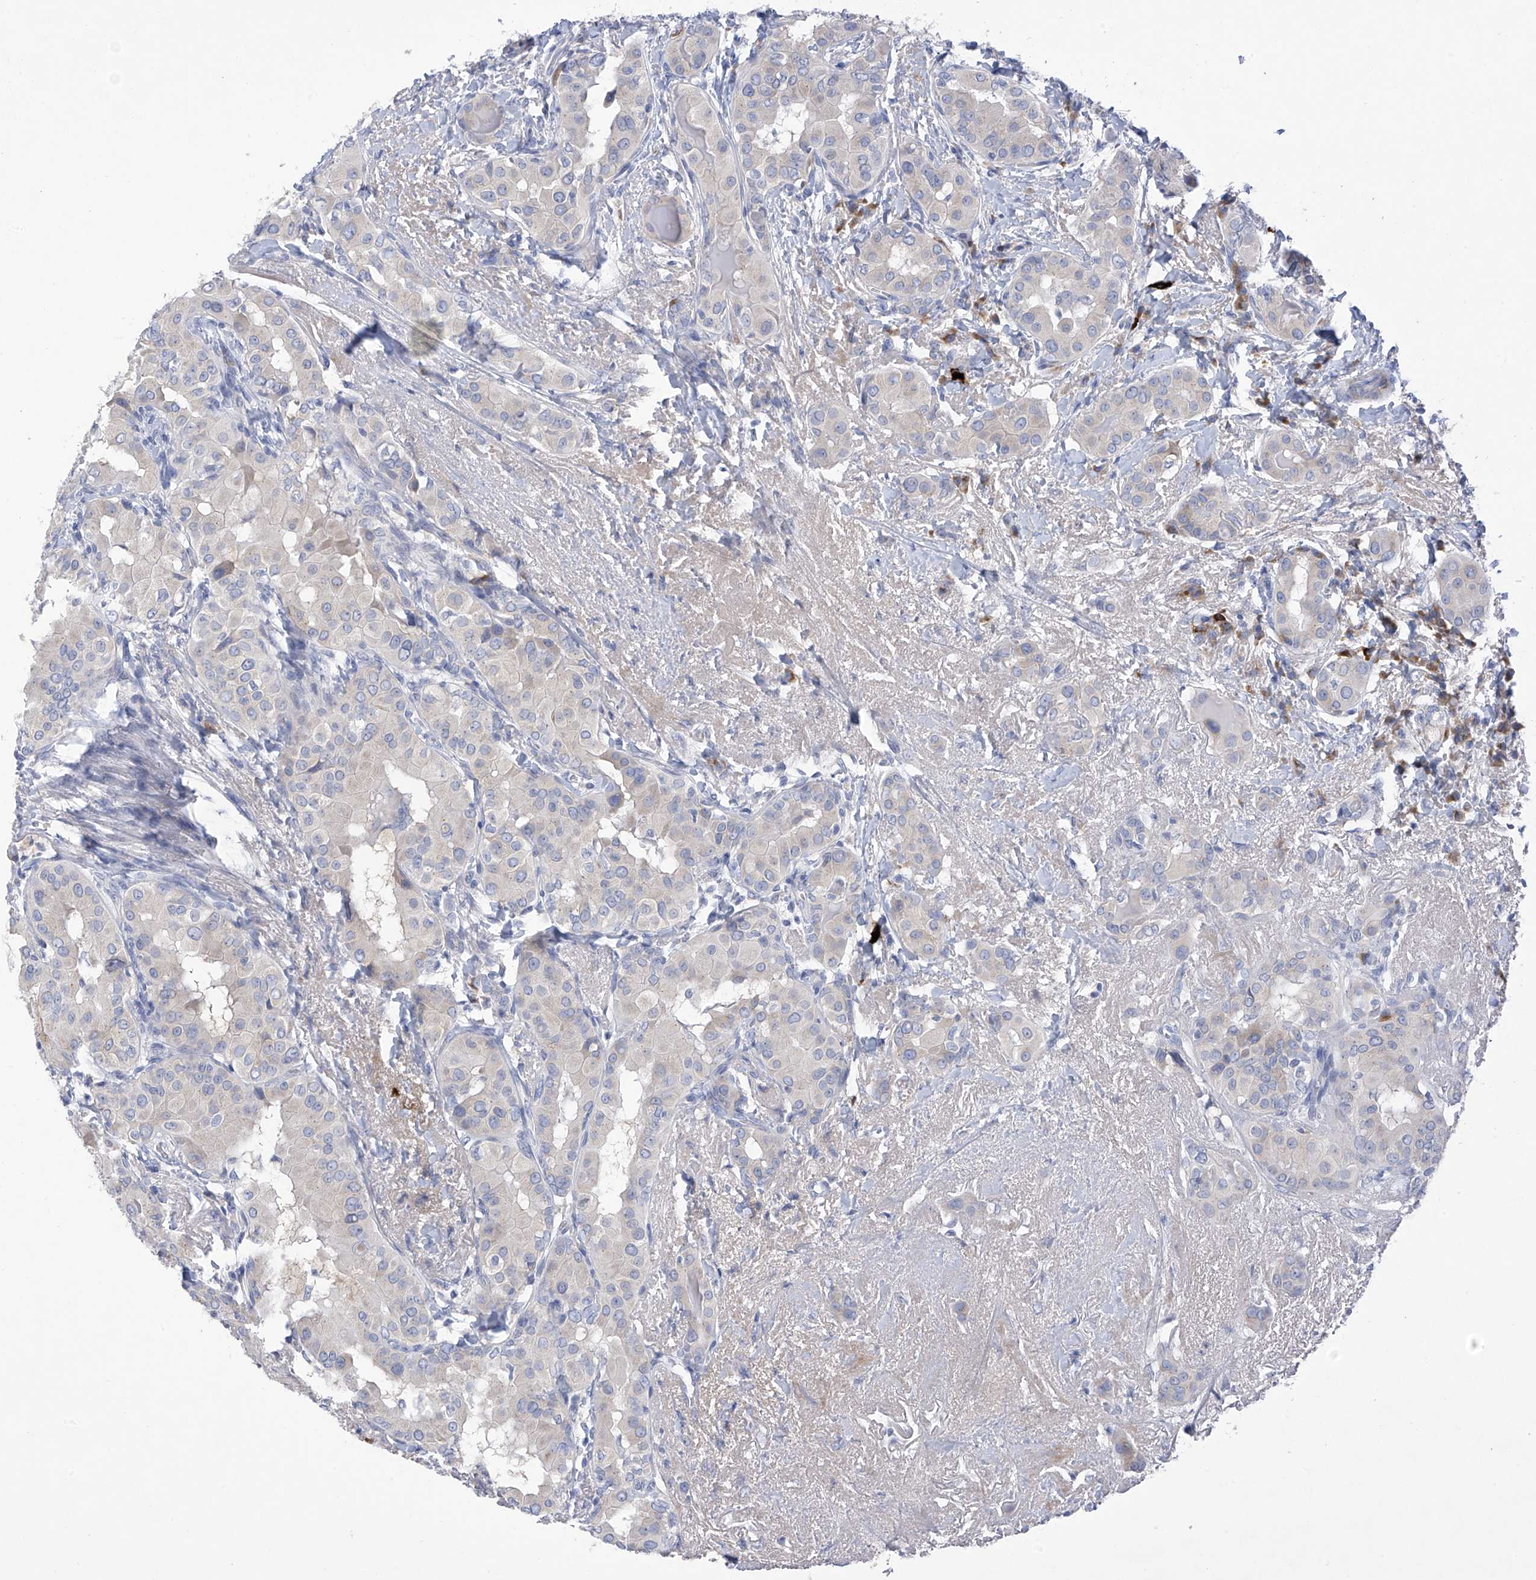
{"staining": {"intensity": "negative", "quantity": "none", "location": "none"}, "tissue": "thyroid cancer", "cell_type": "Tumor cells", "image_type": "cancer", "snomed": [{"axis": "morphology", "description": "Papillary adenocarcinoma, NOS"}, {"axis": "topography", "description": "Thyroid gland"}], "caption": "Immunohistochemistry image of neoplastic tissue: human papillary adenocarcinoma (thyroid) stained with DAB shows no significant protein staining in tumor cells. The staining was performed using DAB (3,3'-diaminobenzidine) to visualize the protein expression in brown, while the nuclei were stained in blue with hematoxylin (Magnification: 20x).", "gene": "SLCO4A1", "patient": {"sex": "male", "age": 33}}